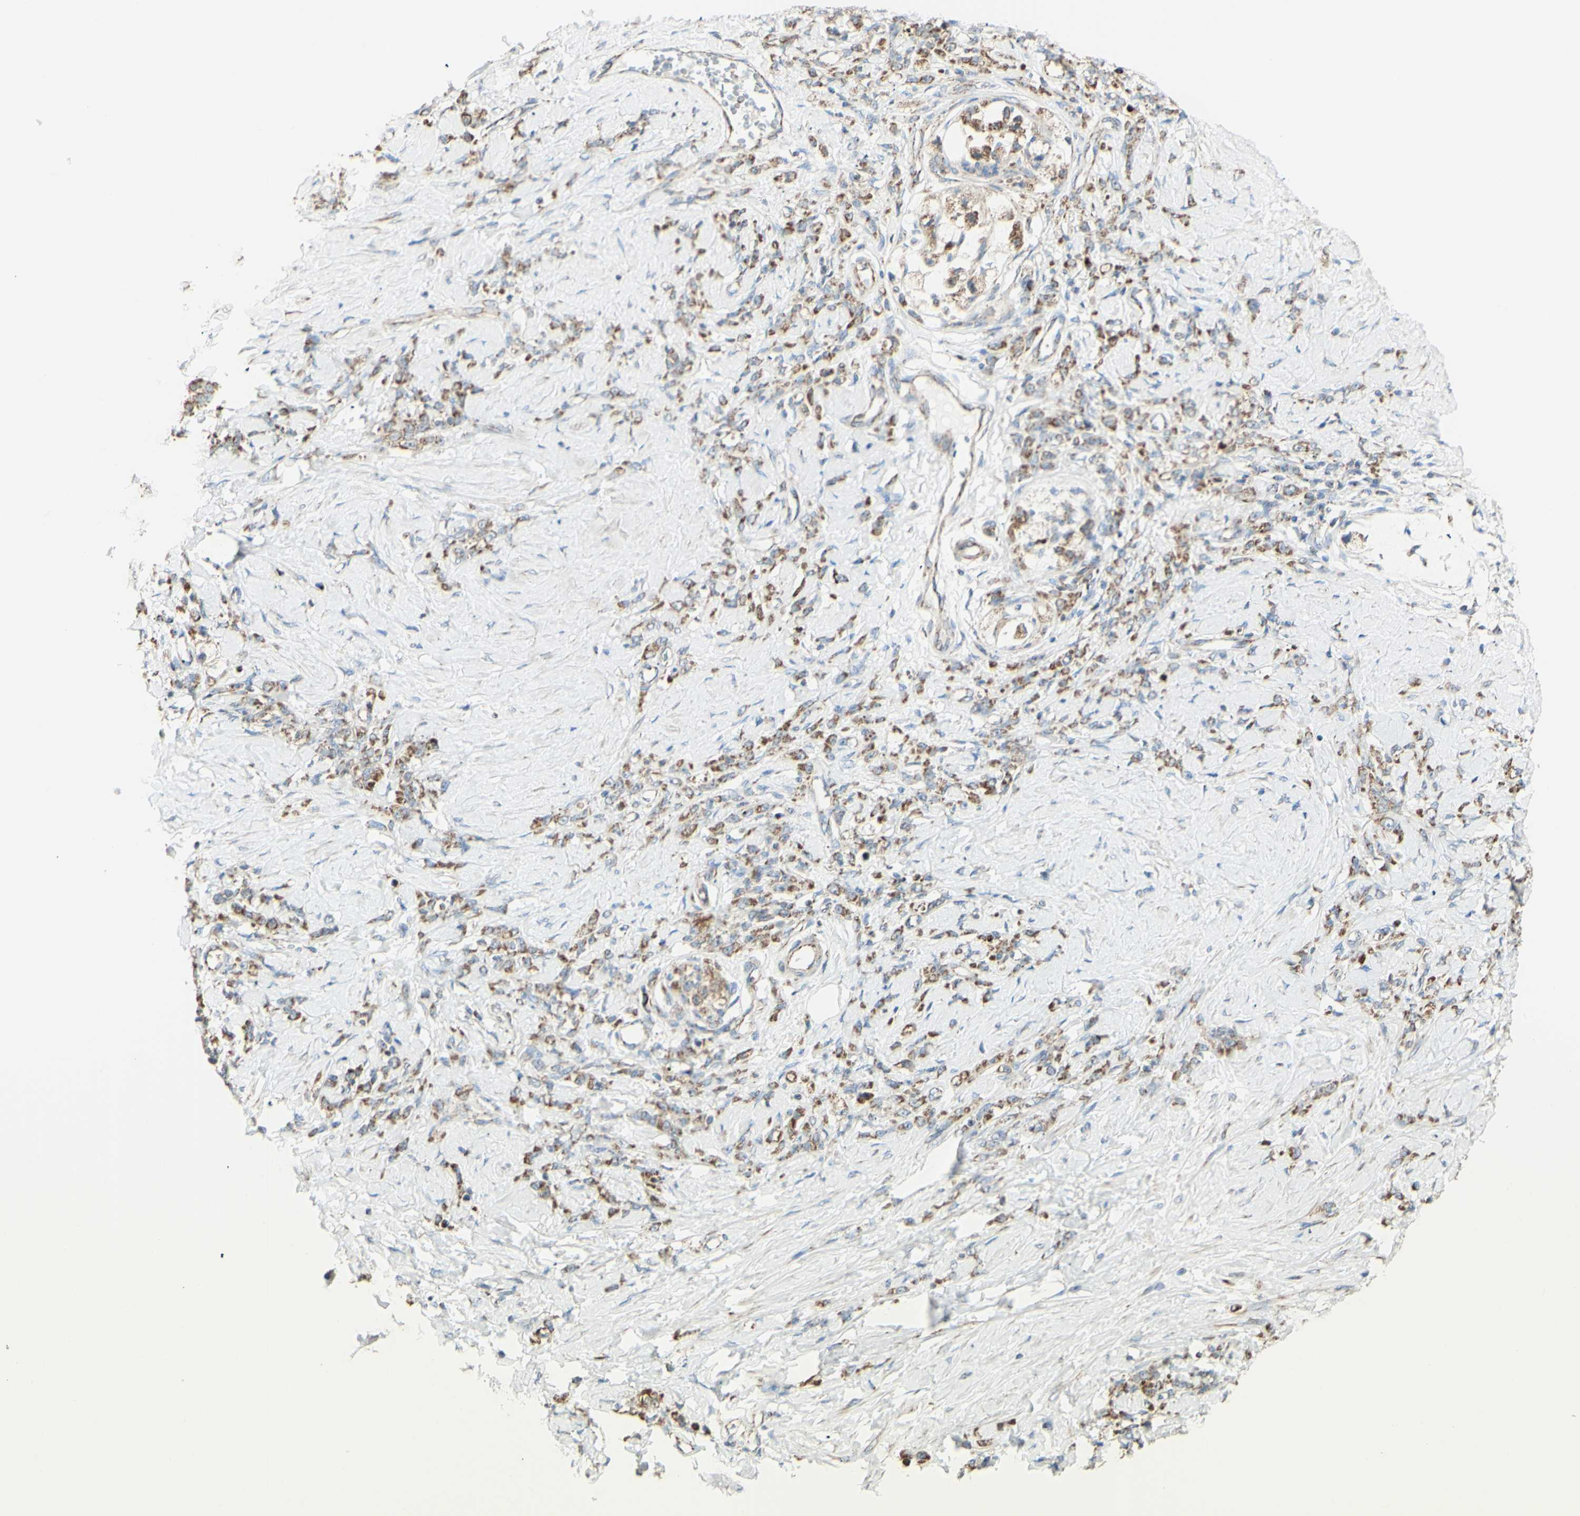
{"staining": {"intensity": "moderate", "quantity": ">75%", "location": "cytoplasmic/membranous"}, "tissue": "stomach cancer", "cell_type": "Tumor cells", "image_type": "cancer", "snomed": [{"axis": "morphology", "description": "Adenocarcinoma, NOS"}, {"axis": "topography", "description": "Stomach"}], "caption": "A brown stain highlights moderate cytoplasmic/membranous staining of a protein in human stomach adenocarcinoma tumor cells. Nuclei are stained in blue.", "gene": "LETM1", "patient": {"sex": "male", "age": 82}}